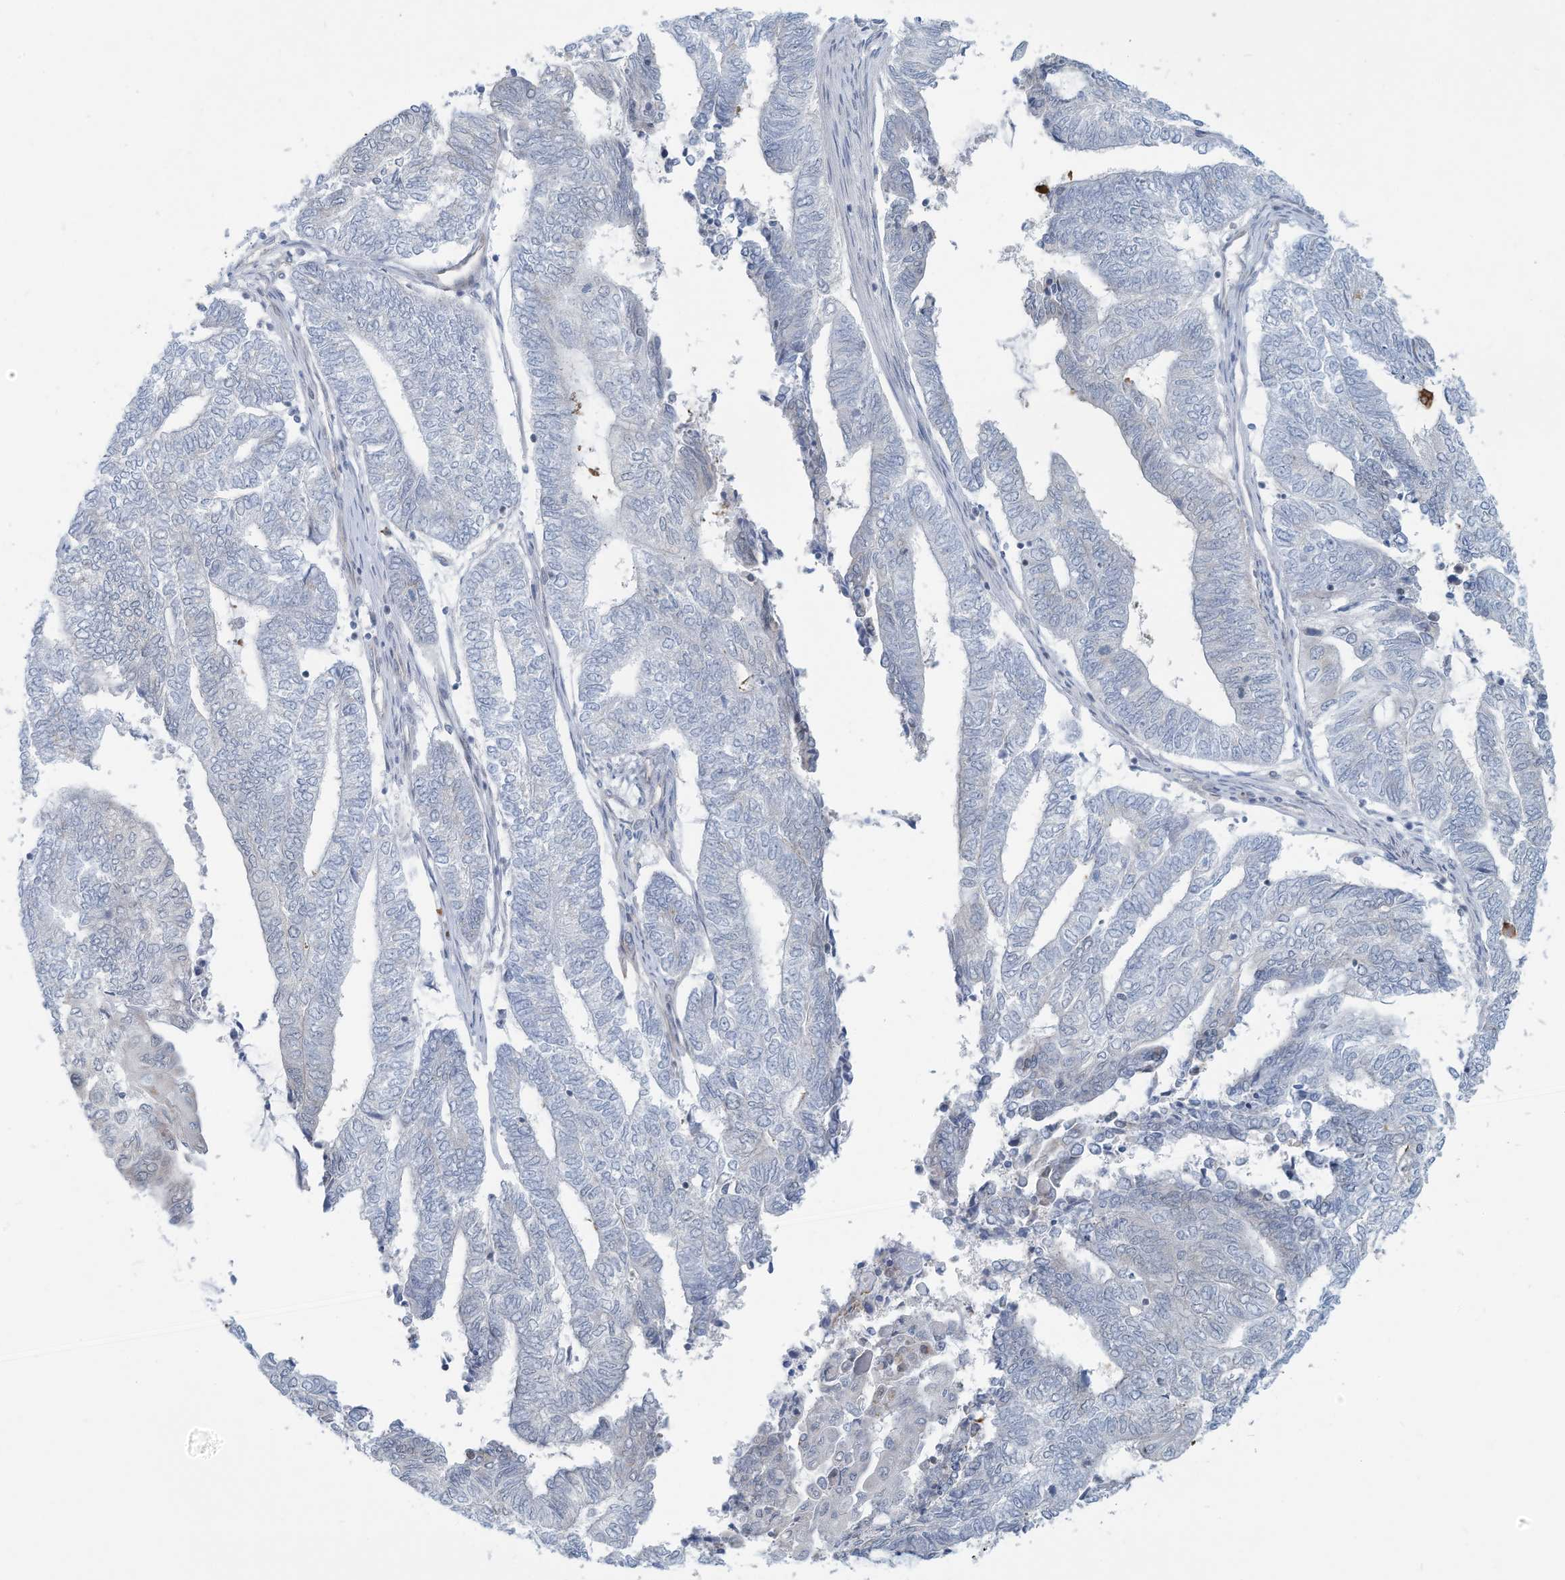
{"staining": {"intensity": "negative", "quantity": "none", "location": "none"}, "tissue": "endometrial cancer", "cell_type": "Tumor cells", "image_type": "cancer", "snomed": [{"axis": "morphology", "description": "Adenocarcinoma, NOS"}, {"axis": "topography", "description": "Uterus"}, {"axis": "topography", "description": "Endometrium"}], "caption": "DAB (3,3'-diaminobenzidine) immunohistochemical staining of human endometrial cancer reveals no significant expression in tumor cells.", "gene": "SARNP", "patient": {"sex": "female", "age": 70}}